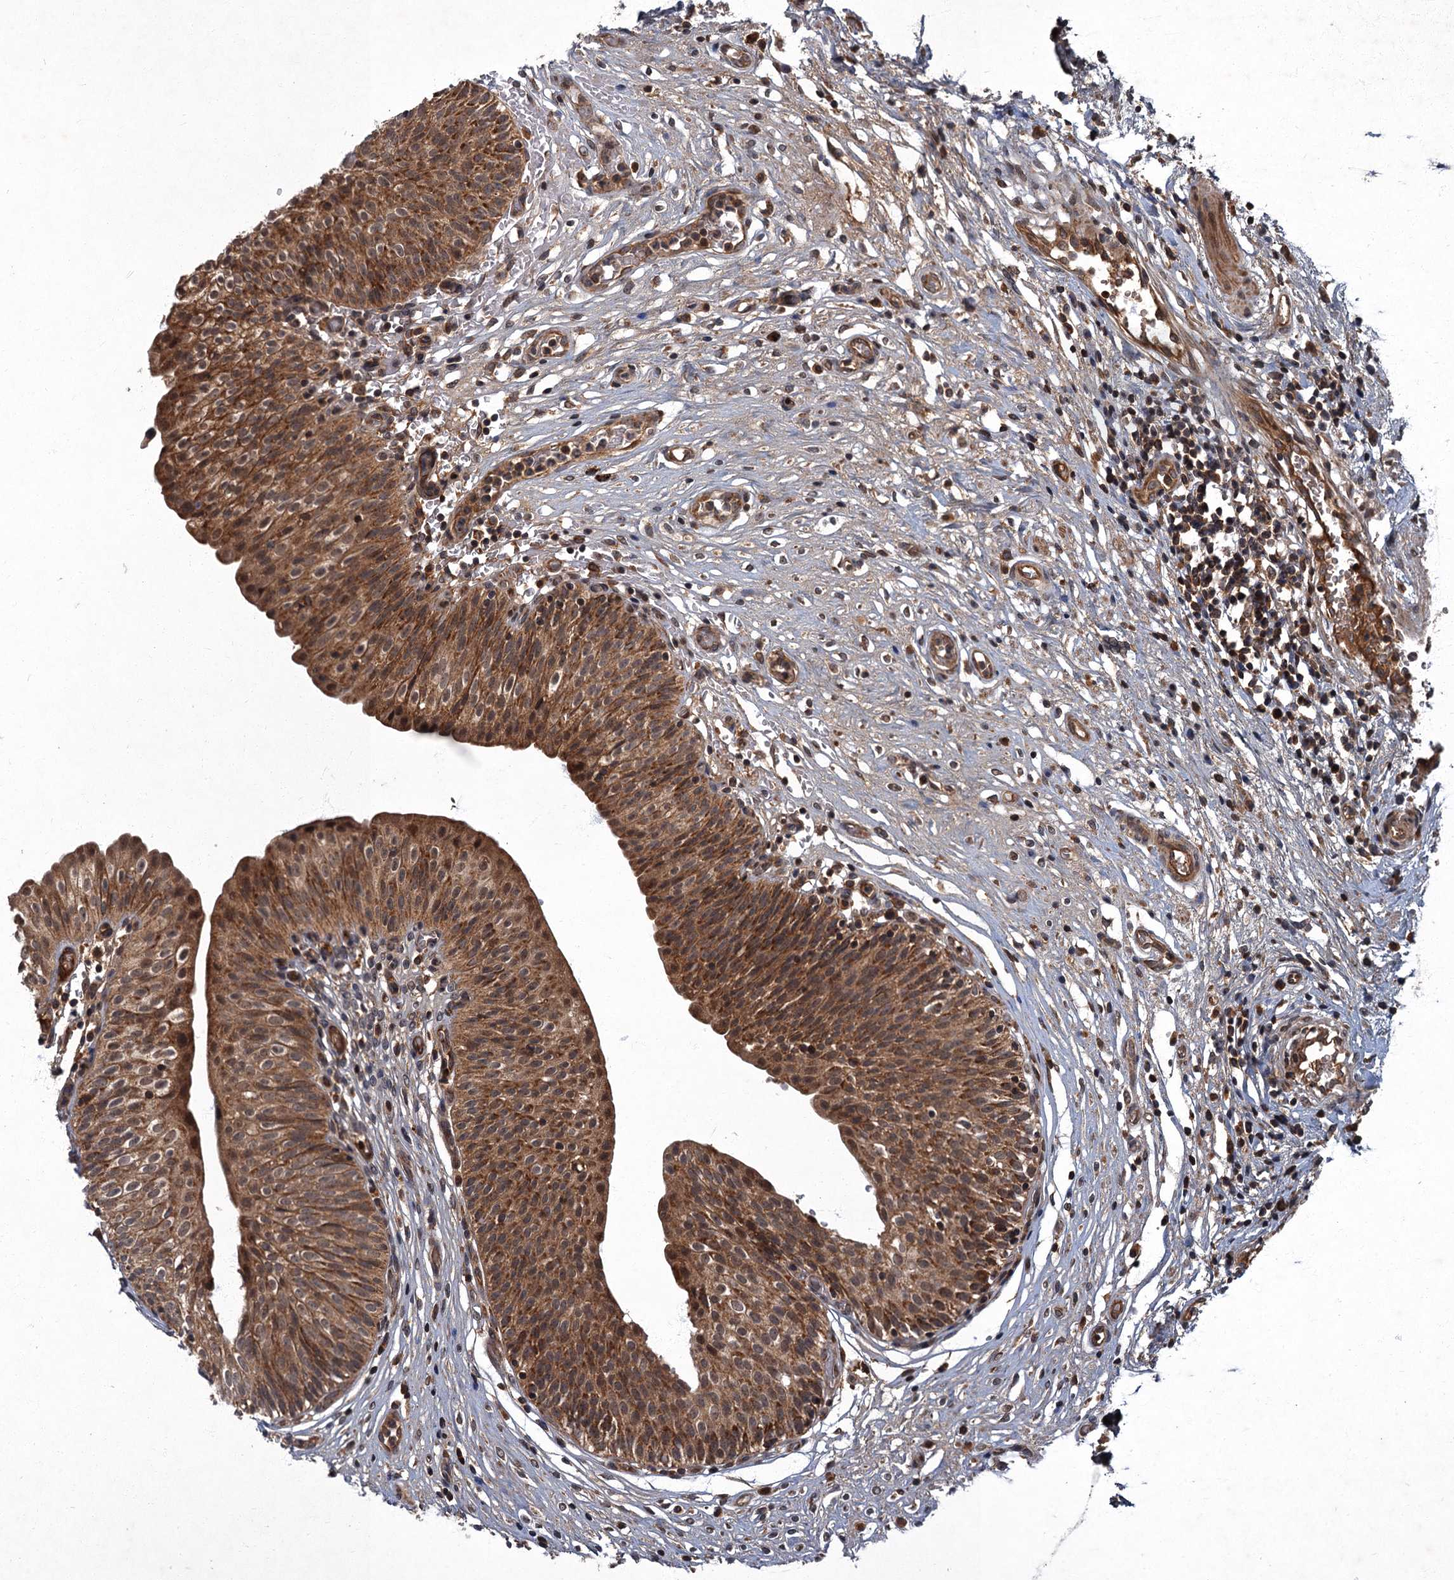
{"staining": {"intensity": "strong", "quantity": ">75%", "location": "cytoplasmic/membranous"}, "tissue": "urinary bladder", "cell_type": "Urothelial cells", "image_type": "normal", "snomed": [{"axis": "morphology", "description": "Normal tissue, NOS"}, {"axis": "topography", "description": "Urinary bladder"}], "caption": "Brown immunohistochemical staining in benign urinary bladder shows strong cytoplasmic/membranous expression in approximately >75% of urothelial cells. (DAB = brown stain, brightfield microscopy at high magnification).", "gene": "SLC11A2", "patient": {"sex": "male", "age": 55}}